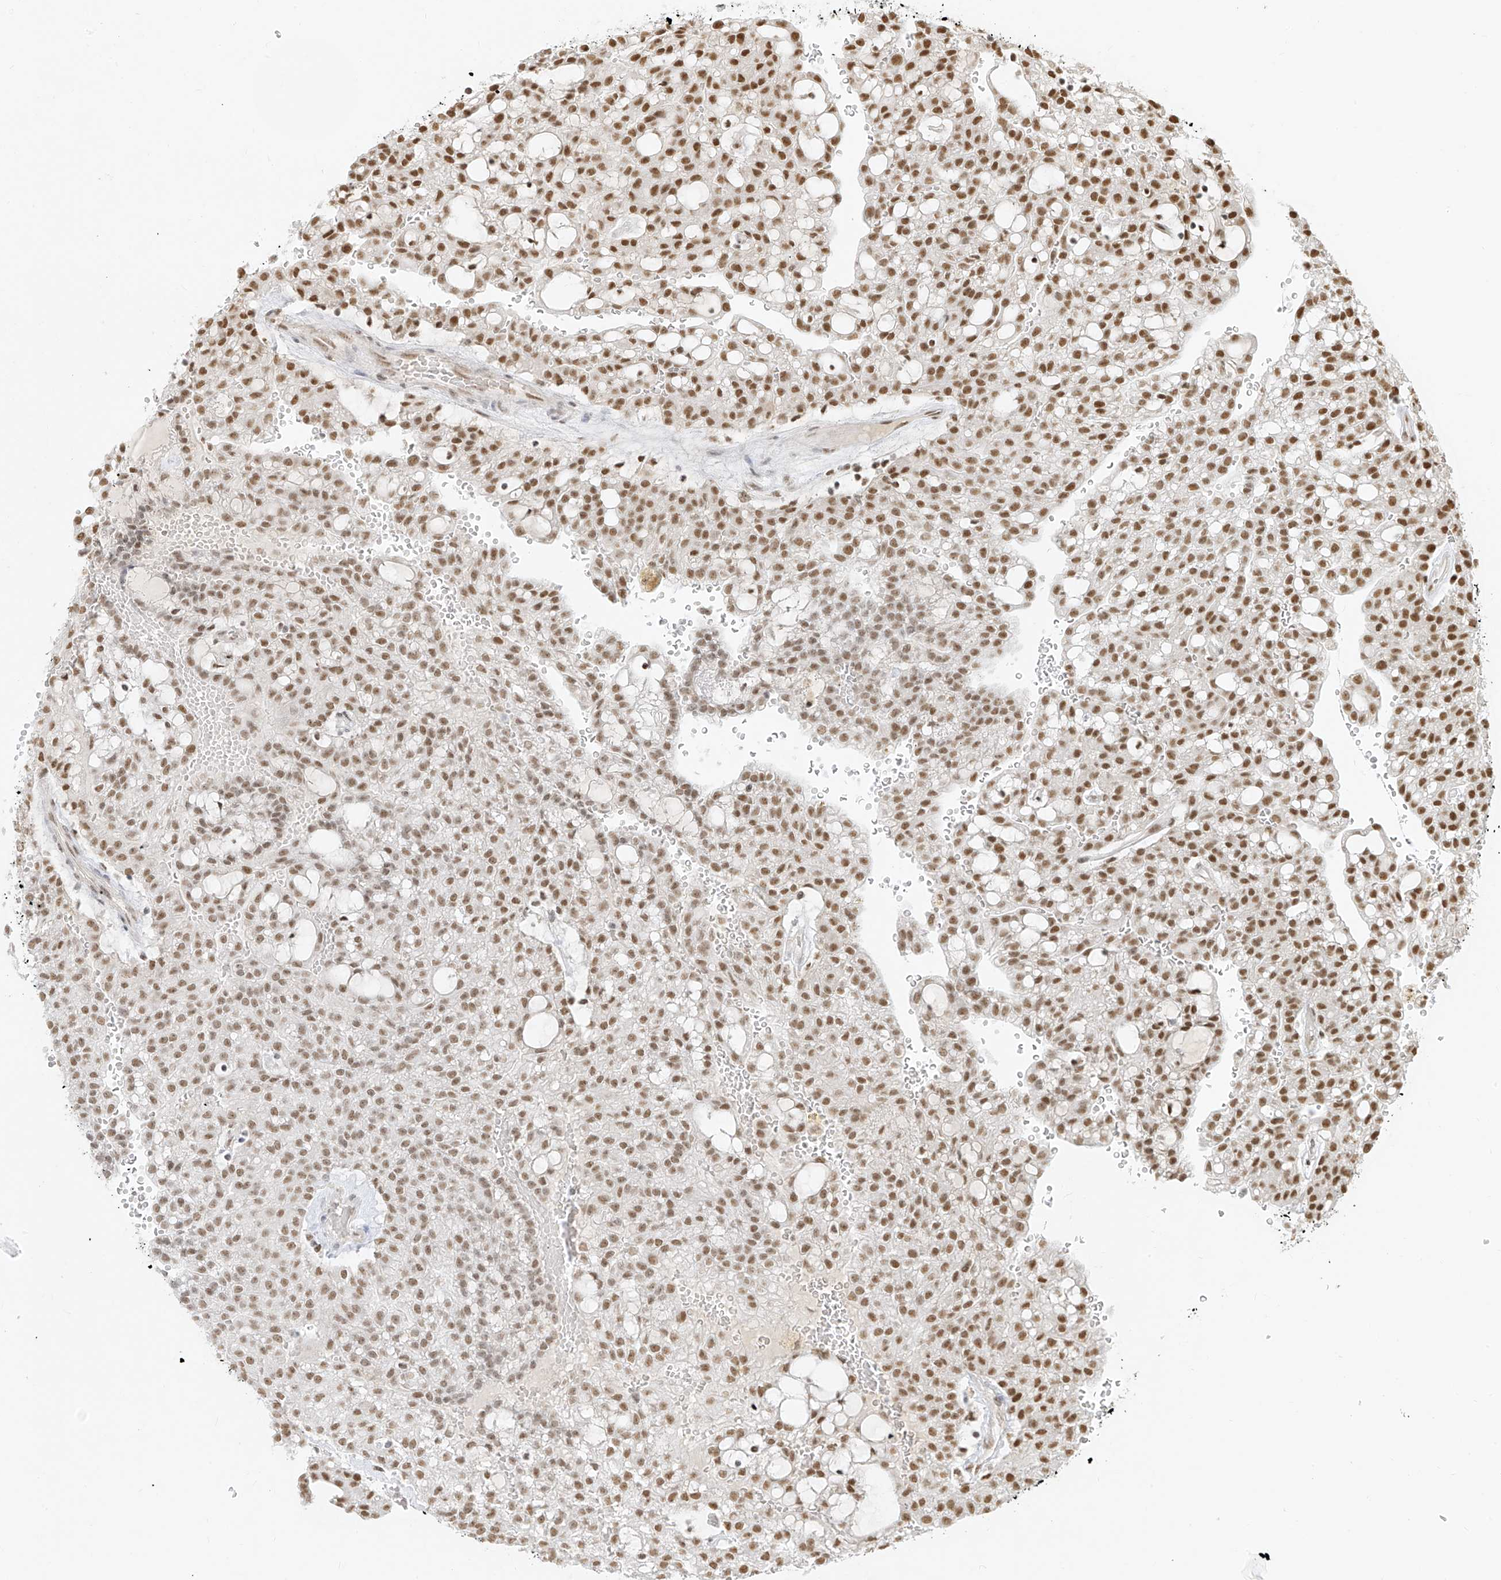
{"staining": {"intensity": "moderate", "quantity": ">75%", "location": "nuclear"}, "tissue": "renal cancer", "cell_type": "Tumor cells", "image_type": "cancer", "snomed": [{"axis": "morphology", "description": "Adenocarcinoma, NOS"}, {"axis": "topography", "description": "Kidney"}], "caption": "This is a micrograph of IHC staining of renal cancer (adenocarcinoma), which shows moderate staining in the nuclear of tumor cells.", "gene": "NHSL1", "patient": {"sex": "male", "age": 63}}